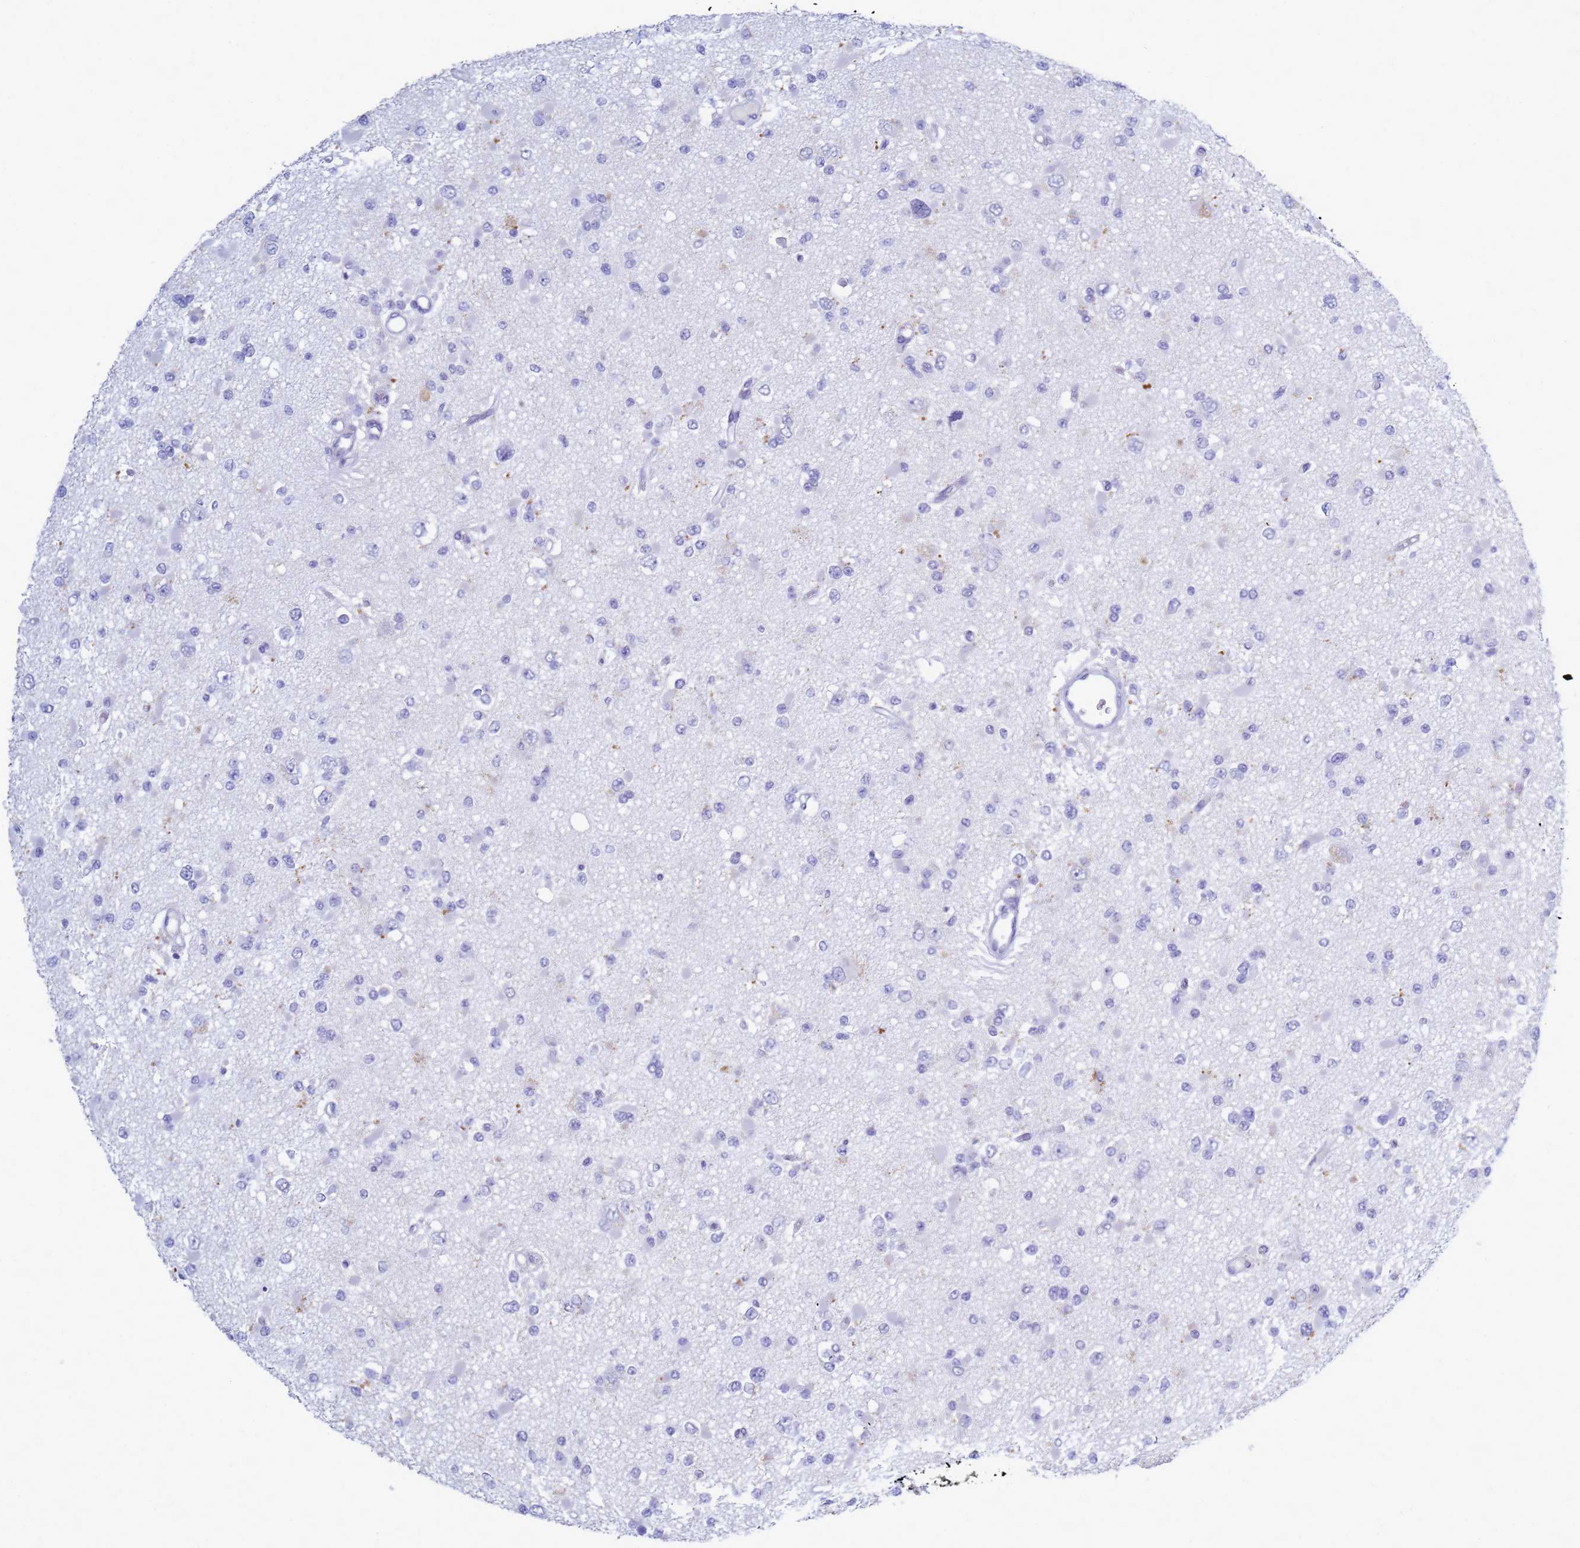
{"staining": {"intensity": "negative", "quantity": "none", "location": "none"}, "tissue": "glioma", "cell_type": "Tumor cells", "image_type": "cancer", "snomed": [{"axis": "morphology", "description": "Glioma, malignant, Low grade"}, {"axis": "topography", "description": "Brain"}], "caption": "Immunohistochemical staining of human glioma displays no significant positivity in tumor cells.", "gene": "B3GNT8", "patient": {"sex": "female", "age": 22}}